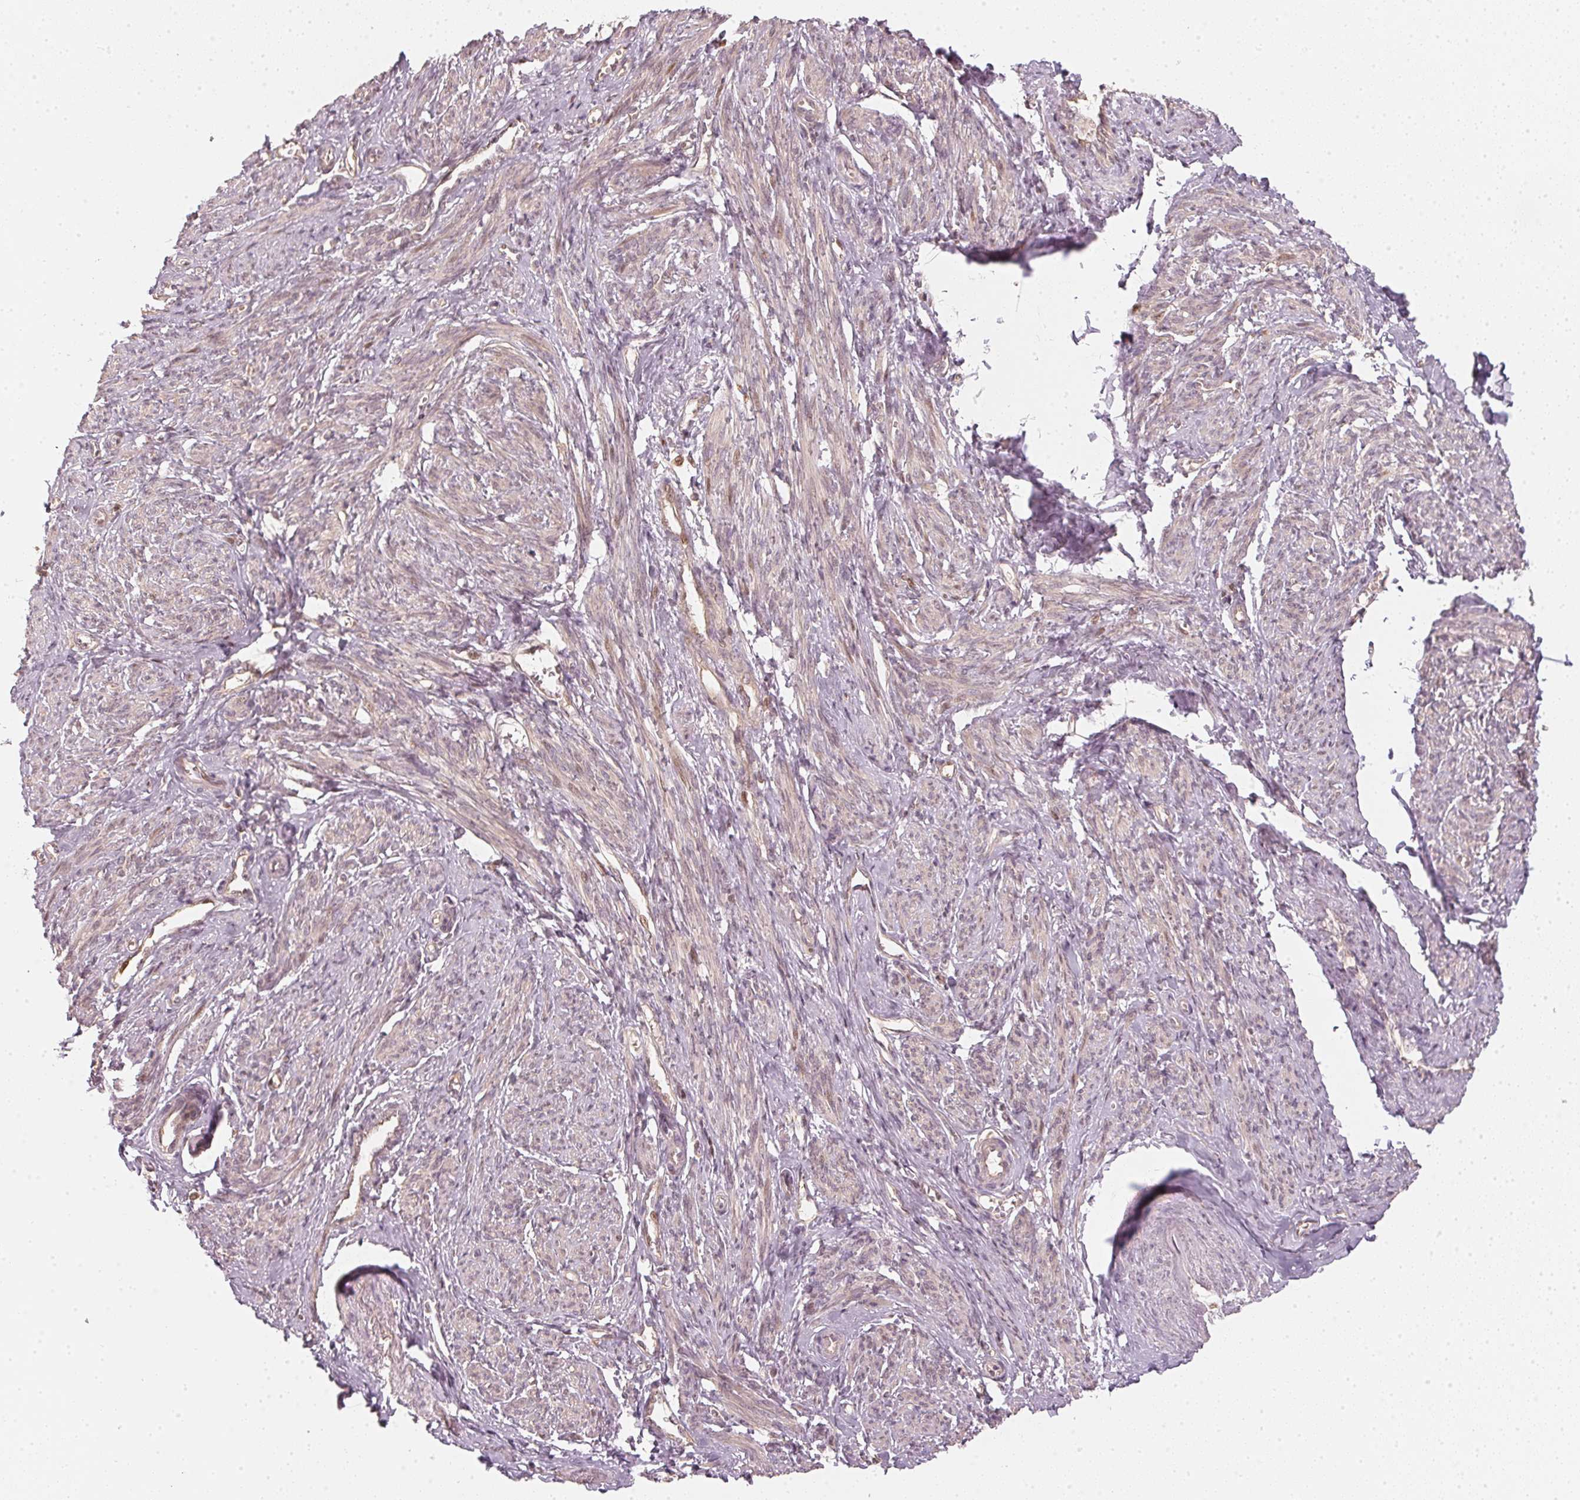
{"staining": {"intensity": "weak", "quantity": "25%-75%", "location": "cytoplasmic/membranous,nuclear"}, "tissue": "smooth muscle", "cell_type": "Smooth muscle cells", "image_type": "normal", "snomed": [{"axis": "morphology", "description": "Normal tissue, NOS"}, {"axis": "topography", "description": "Smooth muscle"}], "caption": "IHC micrograph of unremarkable smooth muscle stained for a protein (brown), which shows low levels of weak cytoplasmic/membranous,nuclear expression in about 25%-75% of smooth muscle cells.", "gene": "UBE2L3", "patient": {"sex": "female", "age": 65}}